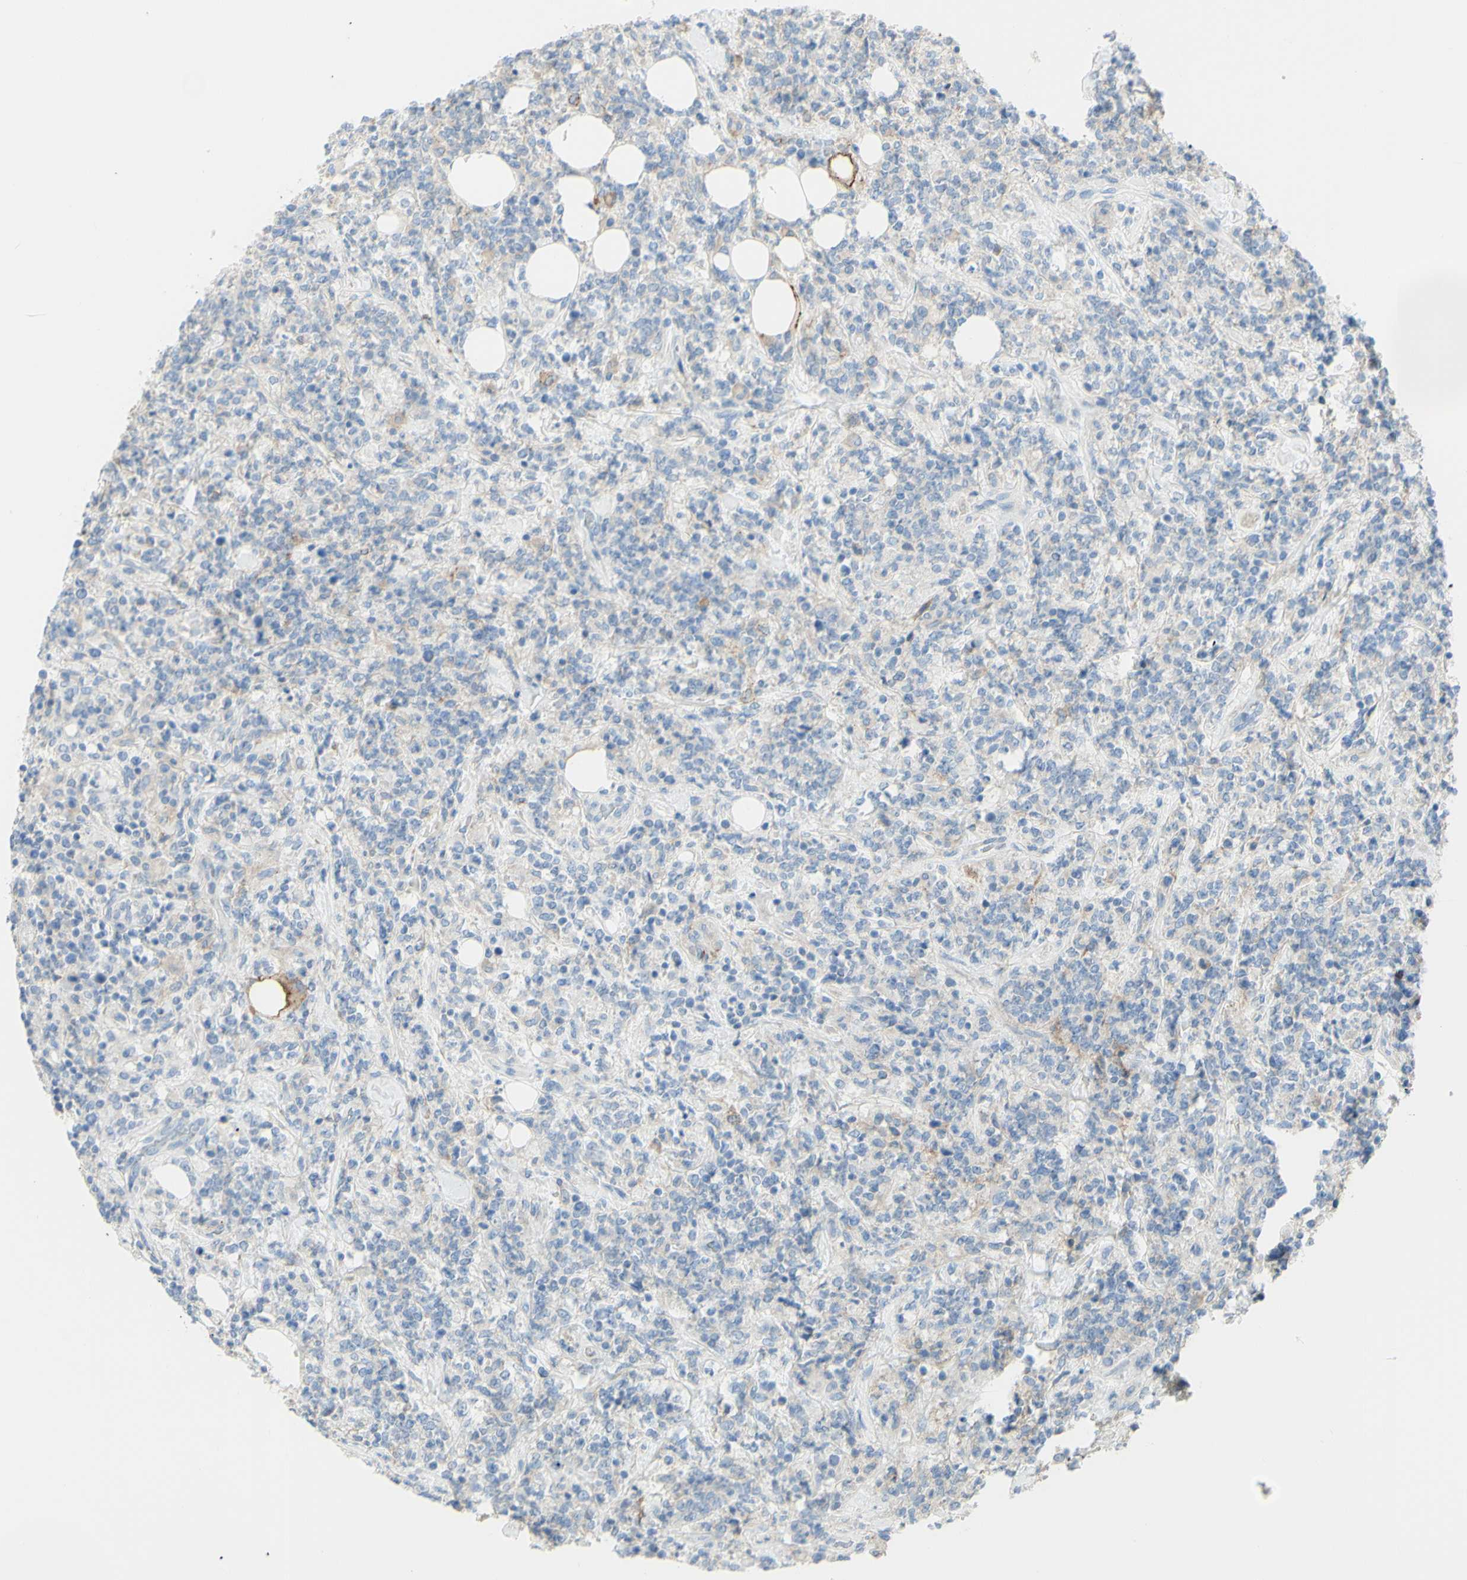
{"staining": {"intensity": "negative", "quantity": "none", "location": "none"}, "tissue": "lymphoma", "cell_type": "Tumor cells", "image_type": "cancer", "snomed": [{"axis": "morphology", "description": "Malignant lymphoma, non-Hodgkin's type, High grade"}, {"axis": "topography", "description": "Soft tissue"}], "caption": "There is no significant staining in tumor cells of malignant lymphoma, non-Hodgkin's type (high-grade). The staining is performed using DAB (3,3'-diaminobenzidine) brown chromogen with nuclei counter-stained in using hematoxylin.", "gene": "ALCAM", "patient": {"sex": "male", "age": 18}}